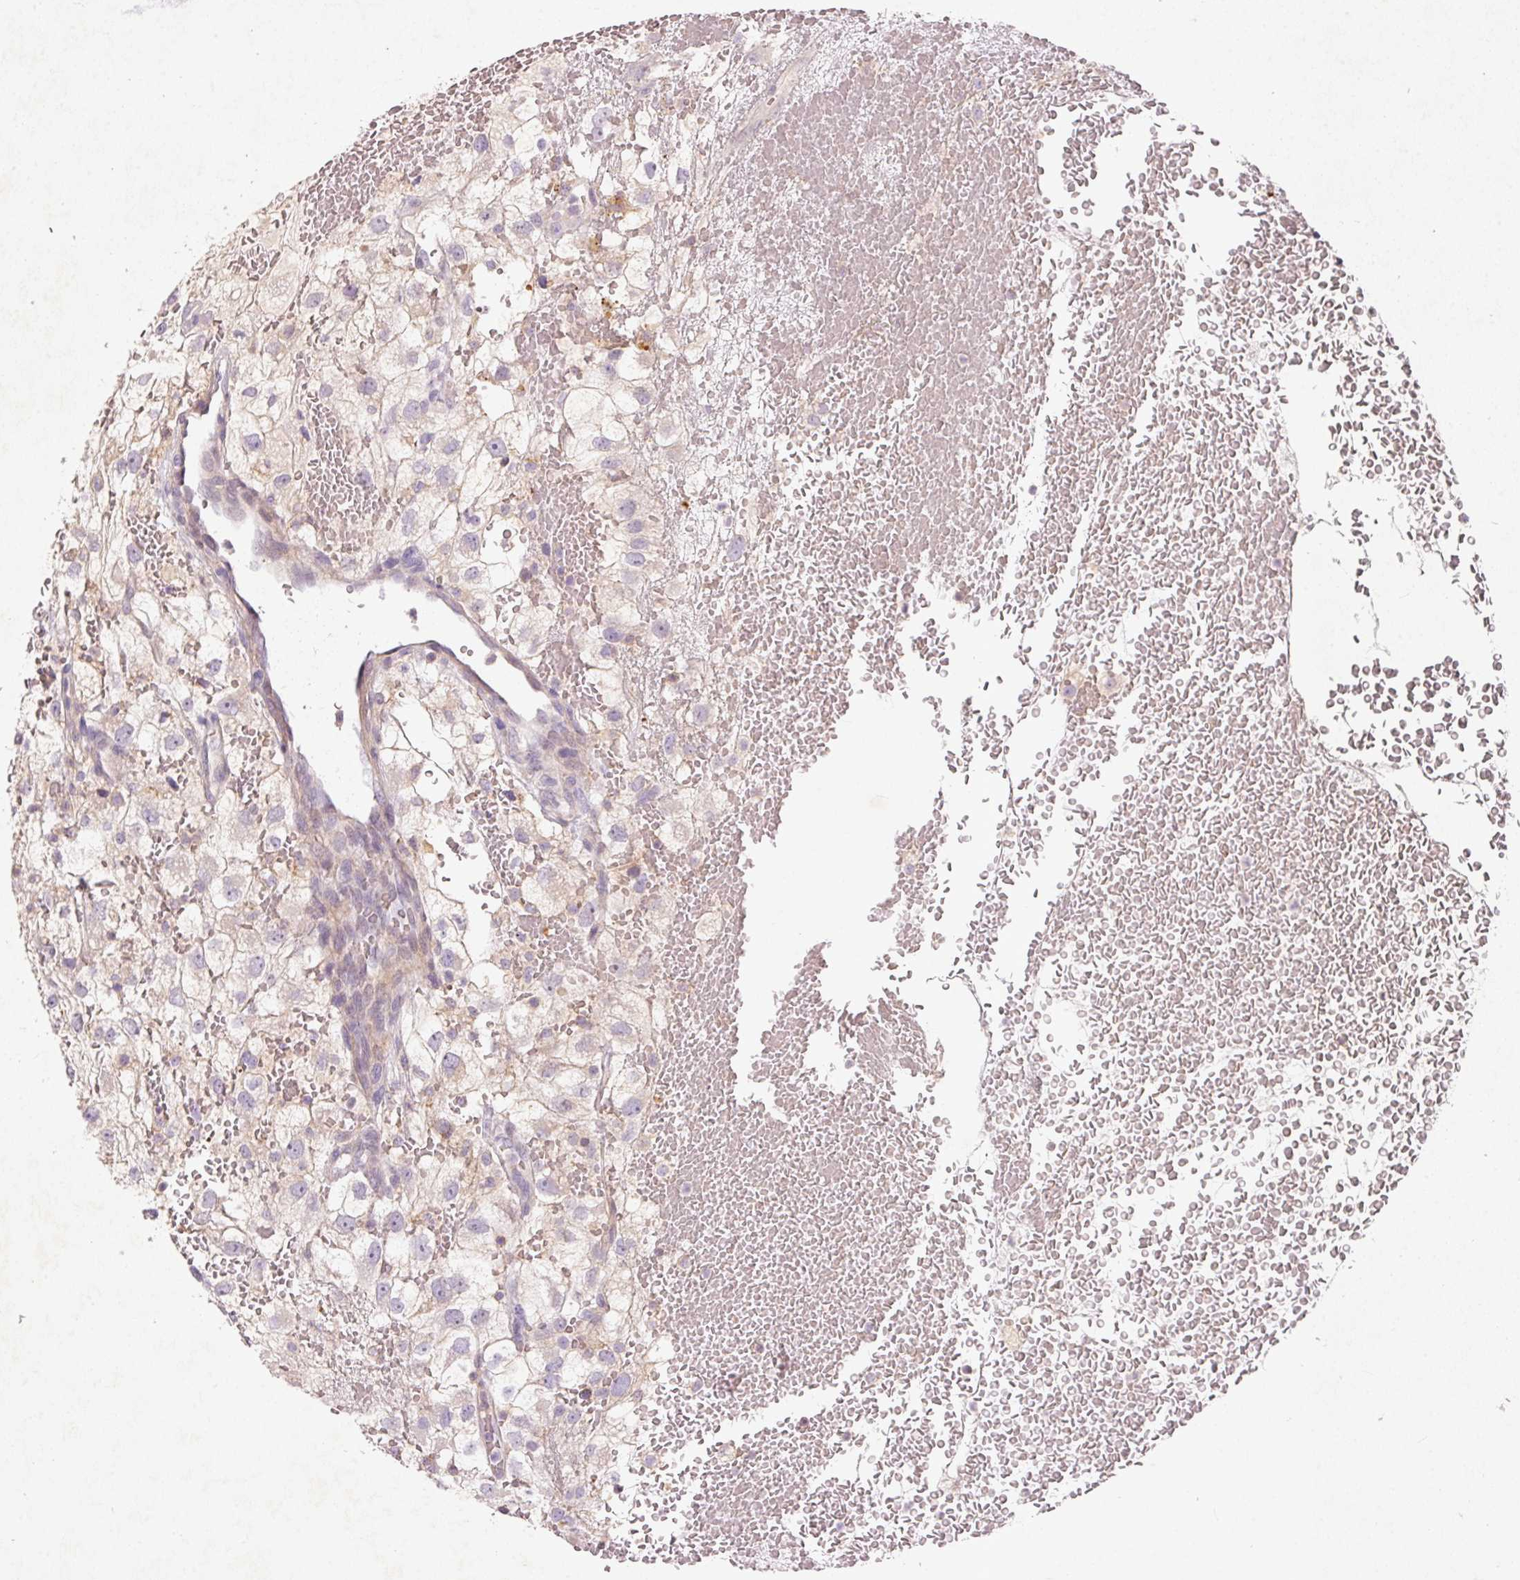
{"staining": {"intensity": "negative", "quantity": "none", "location": "none"}, "tissue": "renal cancer", "cell_type": "Tumor cells", "image_type": "cancer", "snomed": [{"axis": "morphology", "description": "Adenocarcinoma, NOS"}, {"axis": "topography", "description": "Kidney"}], "caption": "This is an immunohistochemistry histopathology image of human renal cancer (adenocarcinoma). There is no positivity in tumor cells.", "gene": "KCNK15", "patient": {"sex": "male", "age": 59}}